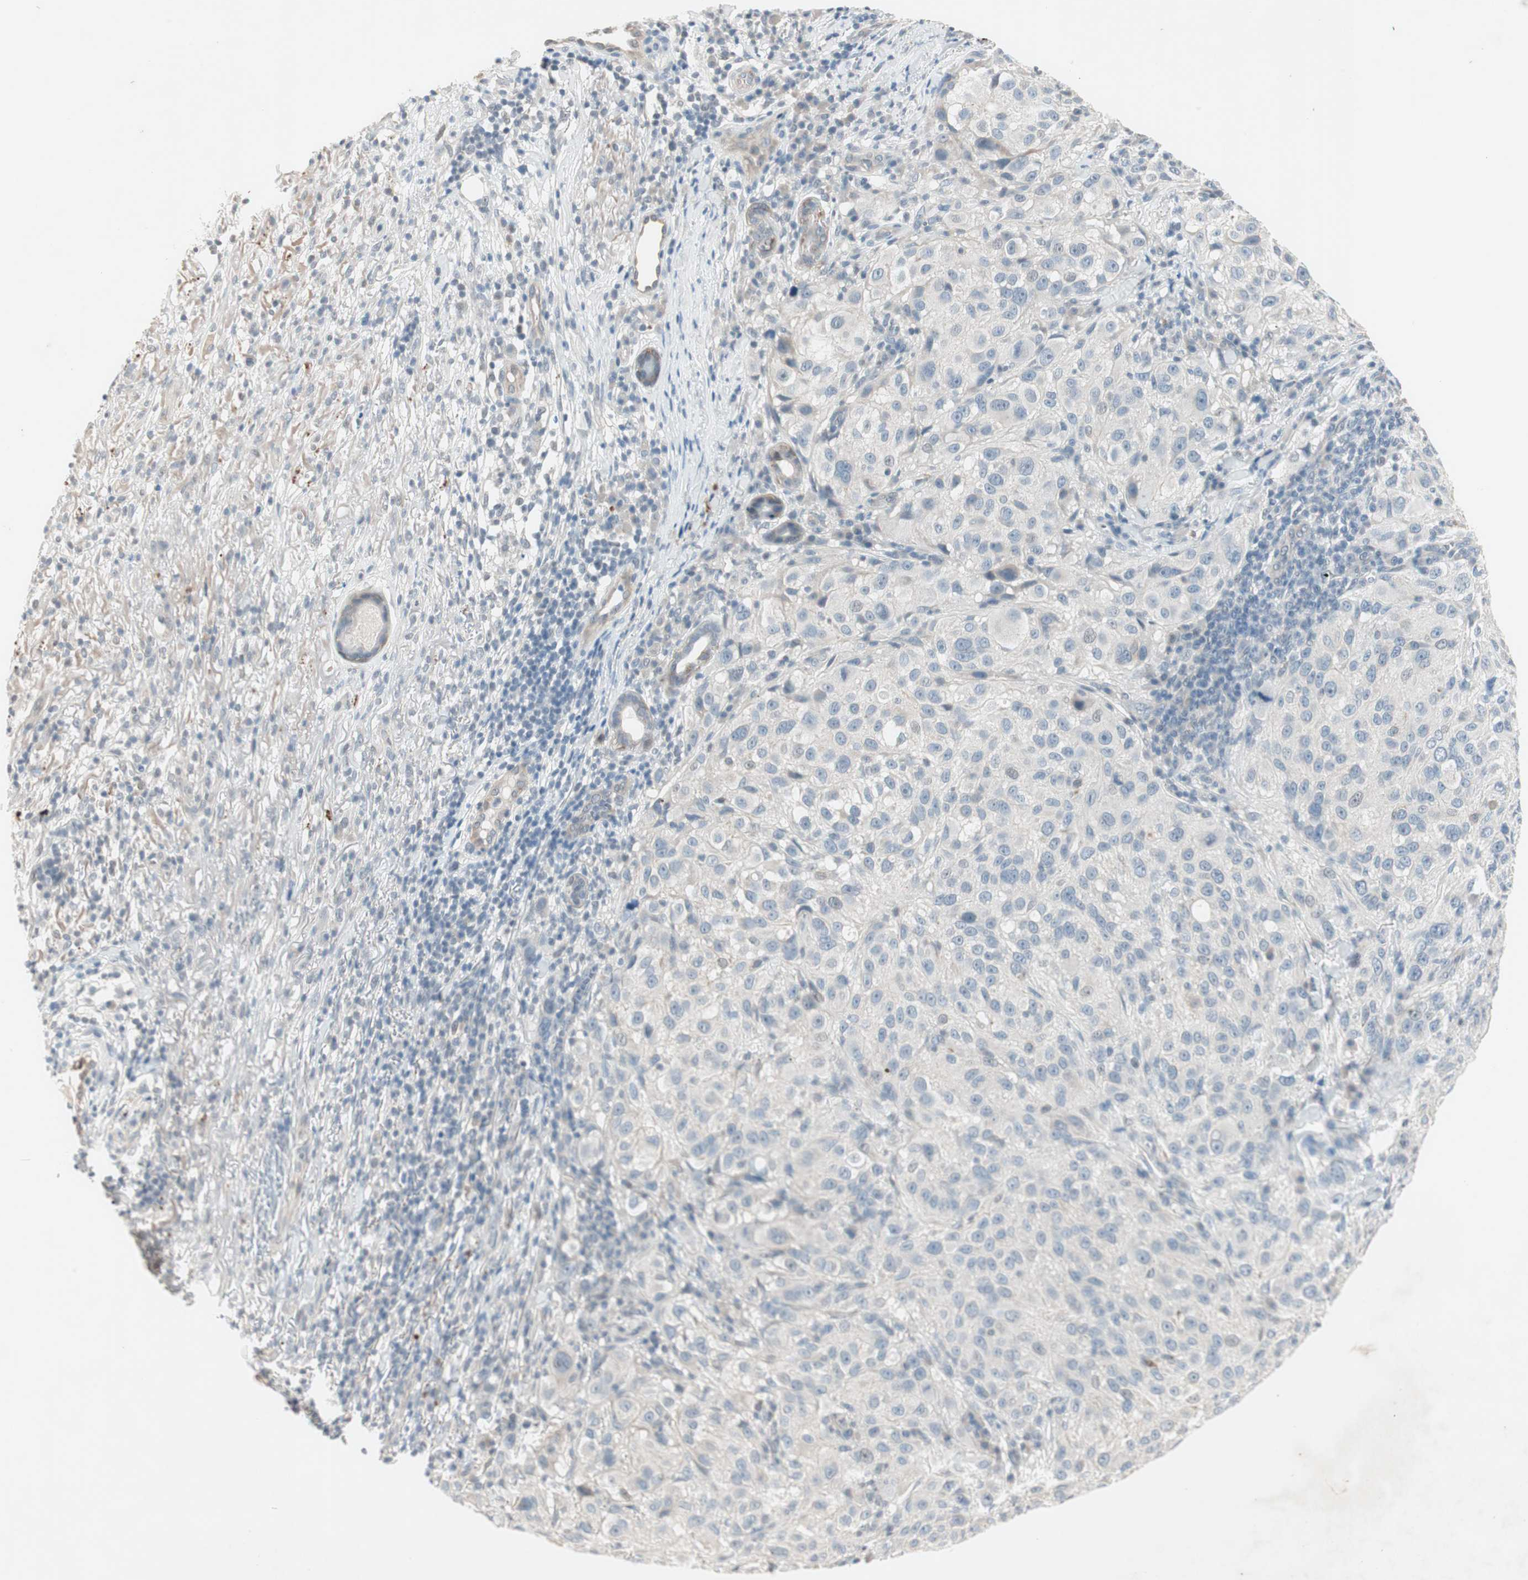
{"staining": {"intensity": "negative", "quantity": "none", "location": "none"}, "tissue": "melanoma", "cell_type": "Tumor cells", "image_type": "cancer", "snomed": [{"axis": "morphology", "description": "Necrosis, NOS"}, {"axis": "morphology", "description": "Malignant melanoma, NOS"}, {"axis": "topography", "description": "Skin"}], "caption": "IHC of human malignant melanoma reveals no staining in tumor cells.", "gene": "ITGB4", "patient": {"sex": "female", "age": 87}}